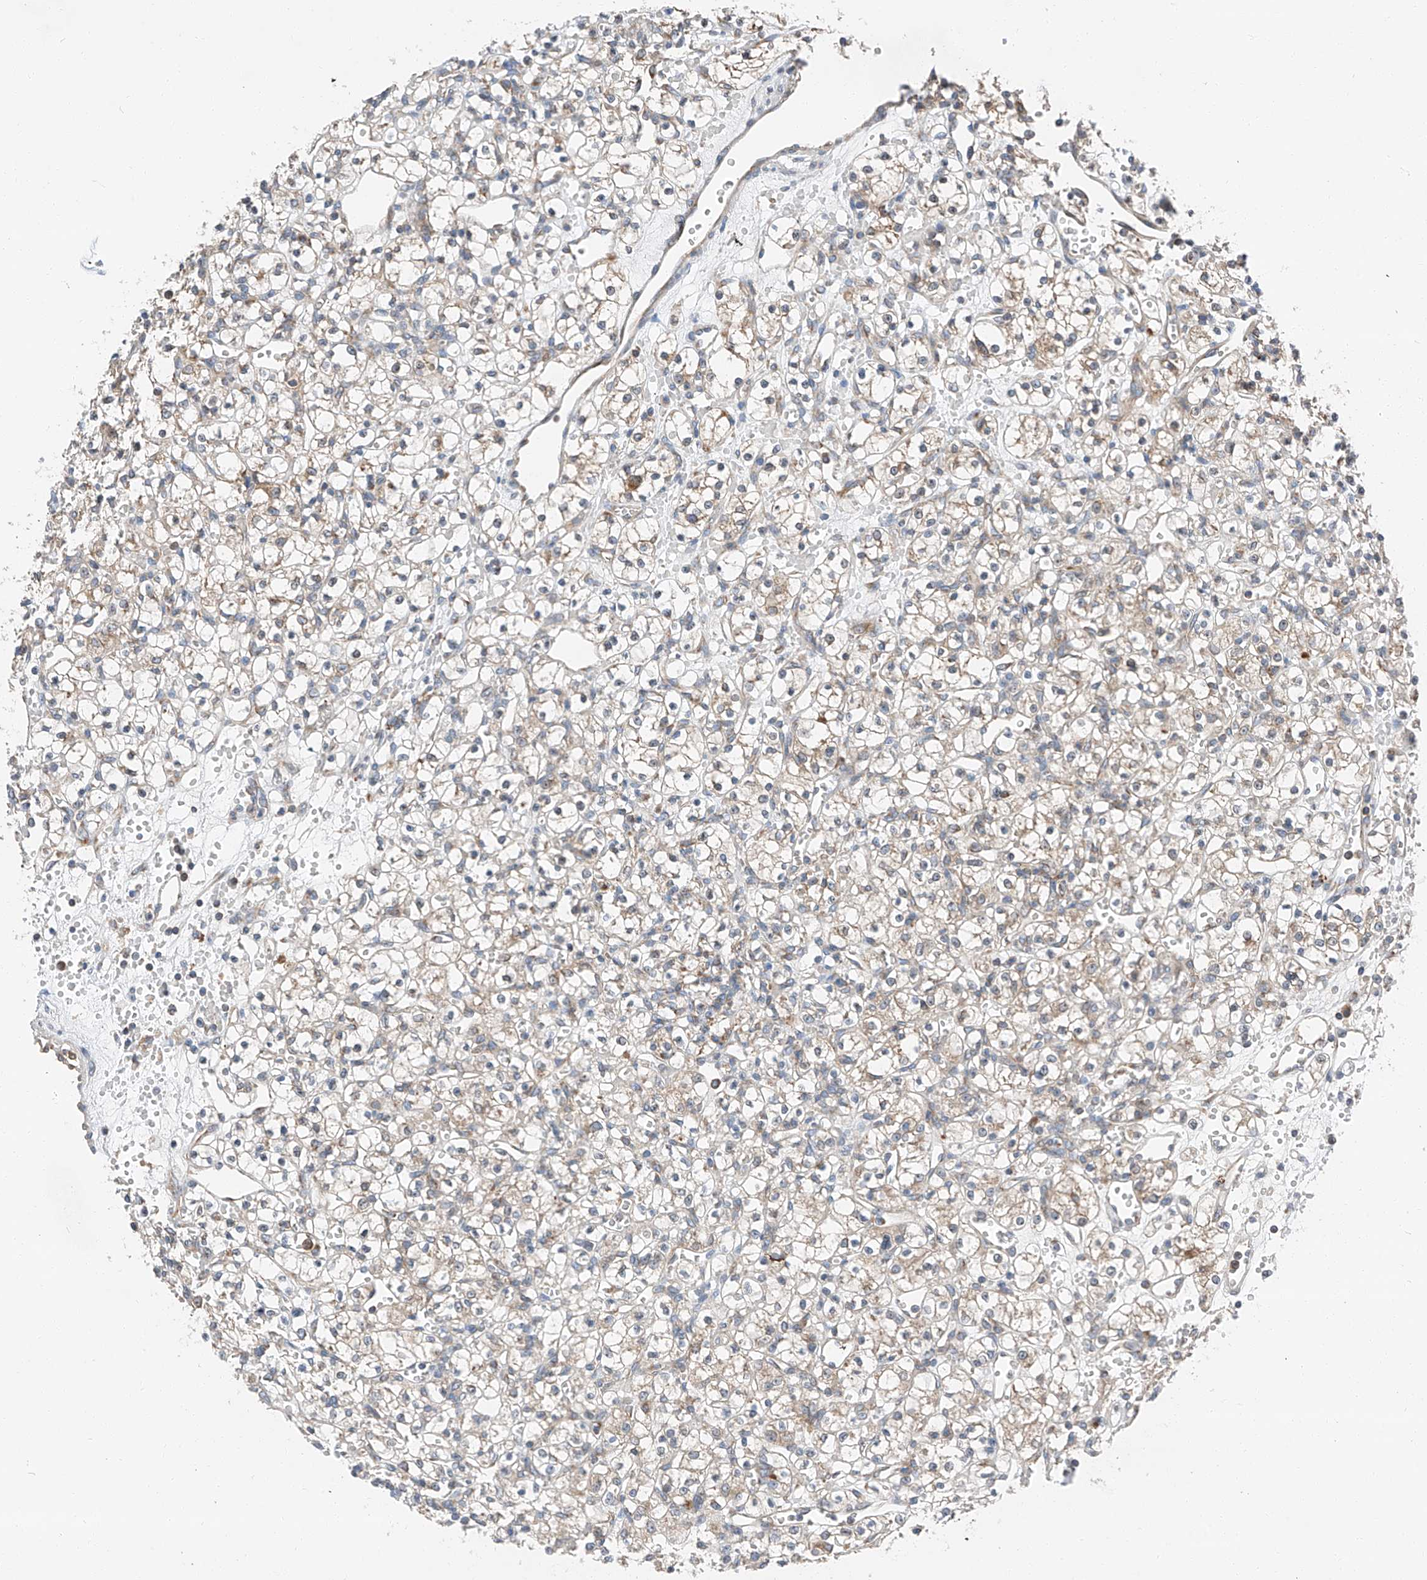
{"staining": {"intensity": "weak", "quantity": "<25%", "location": "cytoplasmic/membranous"}, "tissue": "renal cancer", "cell_type": "Tumor cells", "image_type": "cancer", "snomed": [{"axis": "morphology", "description": "Adenocarcinoma, NOS"}, {"axis": "topography", "description": "Kidney"}], "caption": "This is a image of IHC staining of renal cancer, which shows no expression in tumor cells.", "gene": "ZC3H15", "patient": {"sex": "female", "age": 59}}